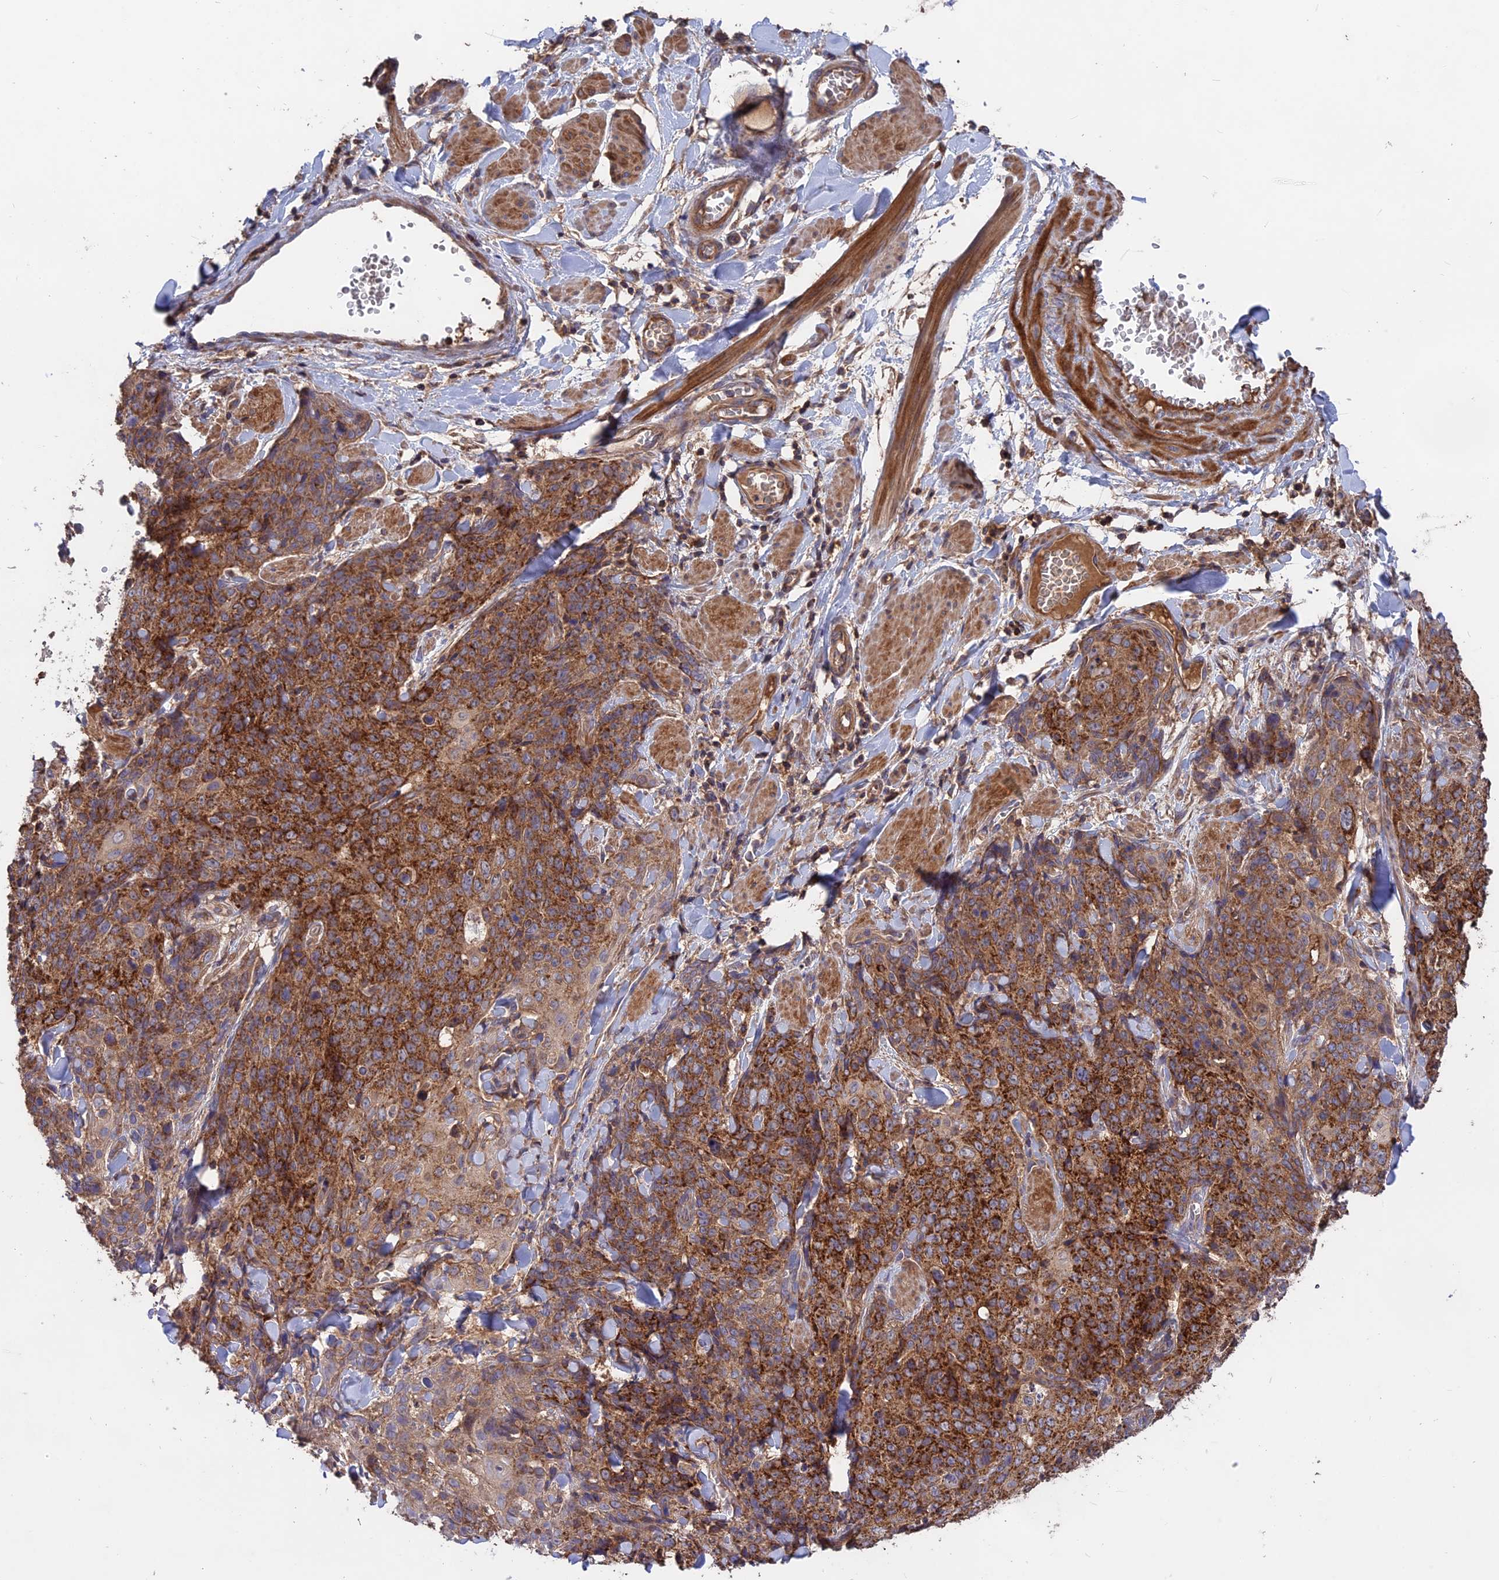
{"staining": {"intensity": "strong", "quantity": ">75%", "location": "cytoplasmic/membranous"}, "tissue": "skin cancer", "cell_type": "Tumor cells", "image_type": "cancer", "snomed": [{"axis": "morphology", "description": "Squamous cell carcinoma, NOS"}, {"axis": "topography", "description": "Skin"}, {"axis": "topography", "description": "Vulva"}], "caption": "Skin cancer stained with IHC demonstrates strong cytoplasmic/membranous staining in approximately >75% of tumor cells.", "gene": "NUDT8", "patient": {"sex": "female", "age": 85}}